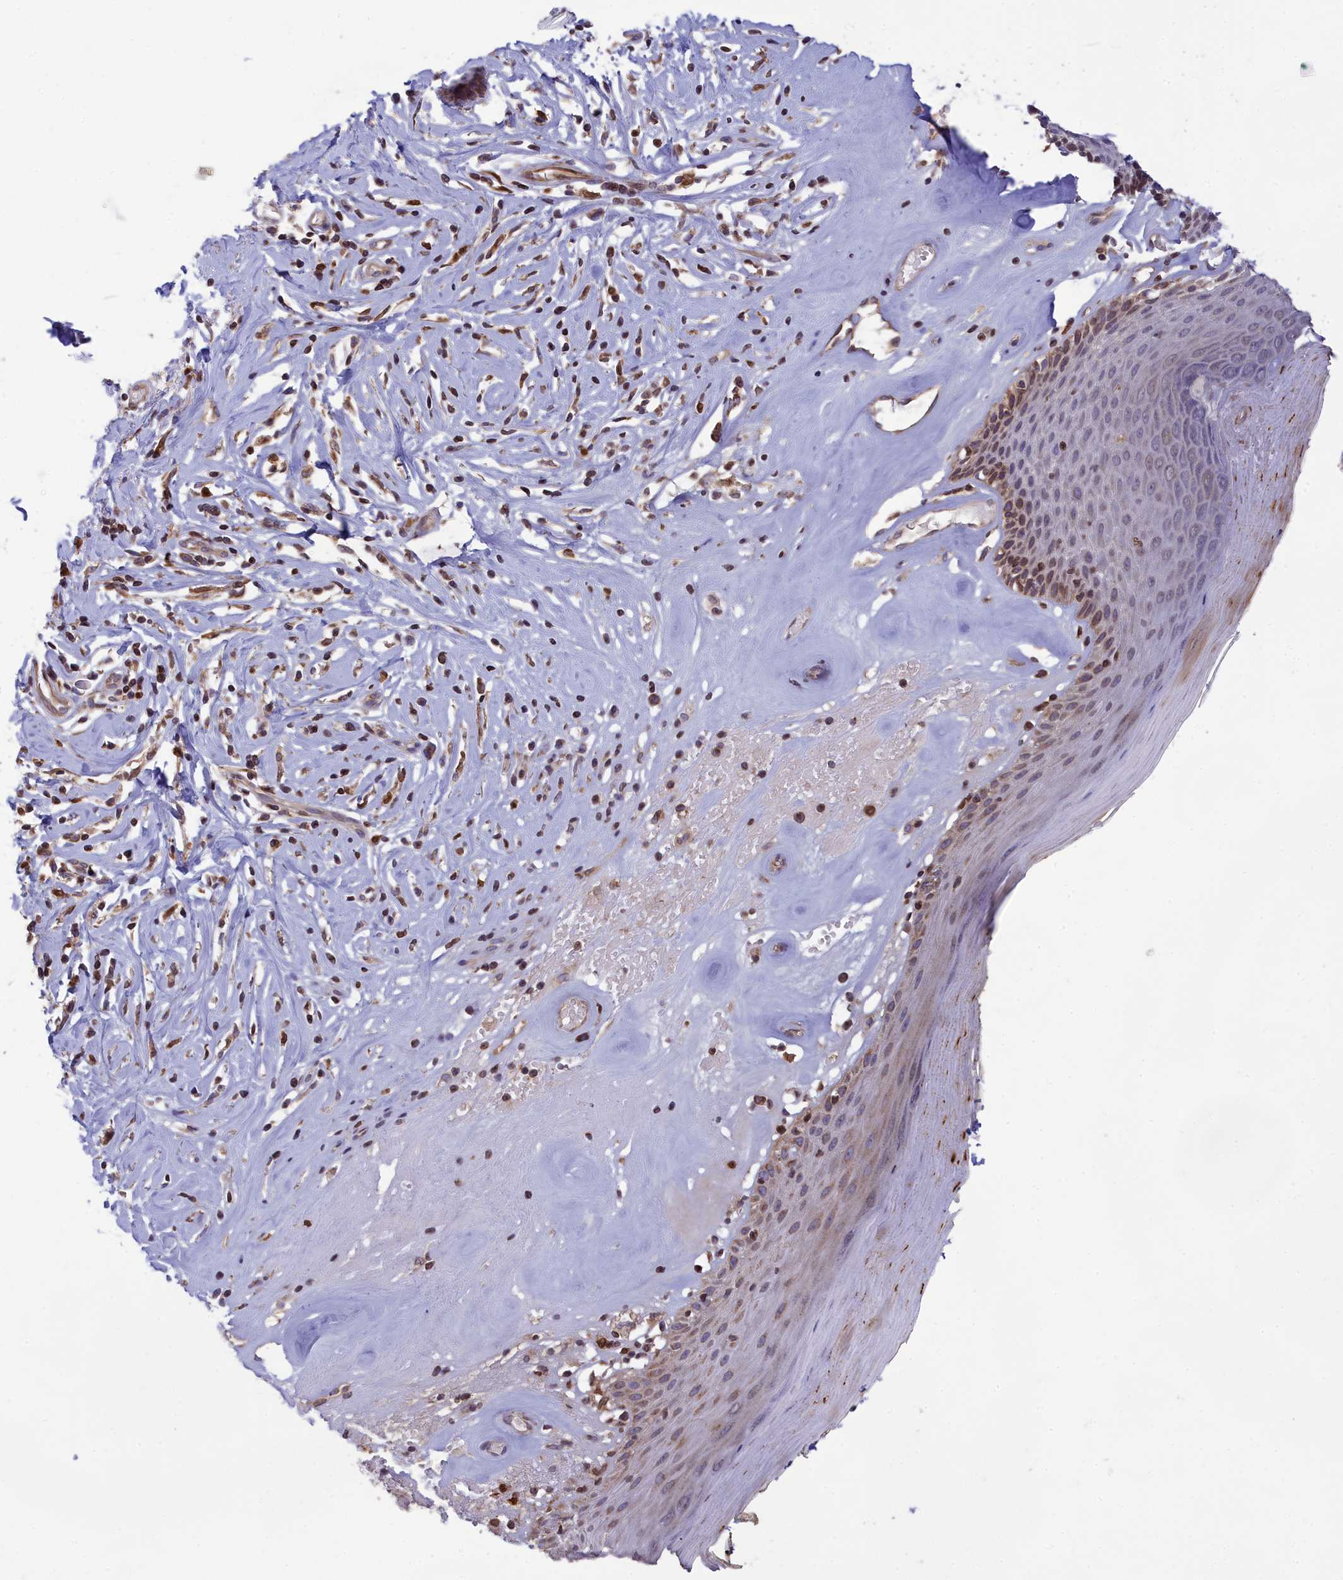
{"staining": {"intensity": "moderate", "quantity": "25%-75%", "location": "cytoplasmic/membranous"}, "tissue": "skin", "cell_type": "Epidermal cells", "image_type": "normal", "snomed": [{"axis": "morphology", "description": "Normal tissue, NOS"}, {"axis": "morphology", "description": "Inflammation, NOS"}, {"axis": "topography", "description": "Vulva"}], "caption": "Protein positivity by IHC demonstrates moderate cytoplasmic/membranous staining in approximately 25%-75% of epidermal cells in benign skin.", "gene": "PKHD1L1", "patient": {"sex": "female", "age": 84}}